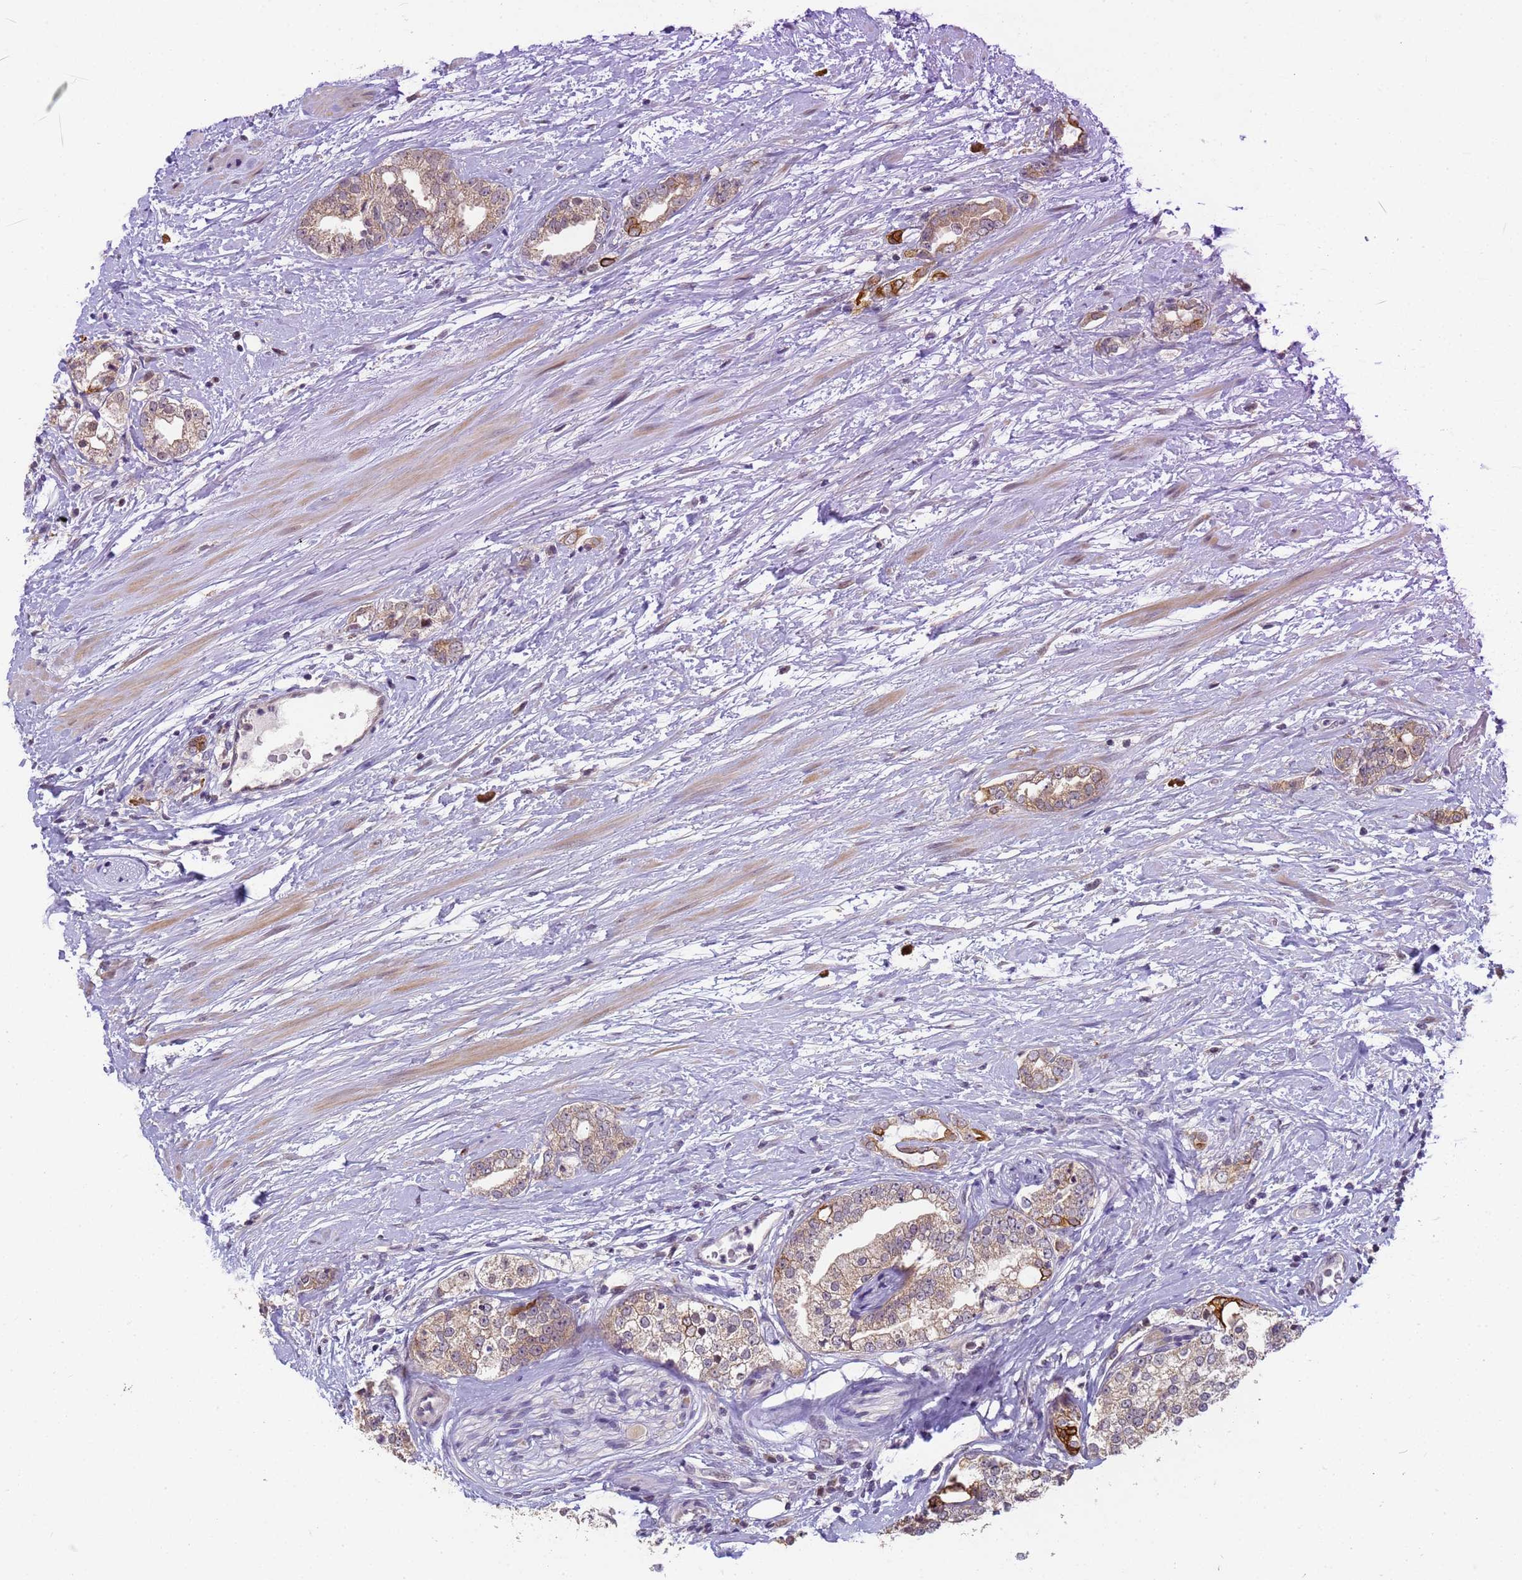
{"staining": {"intensity": "strong", "quantity": "<25%", "location": "cytoplasmic/membranous"}, "tissue": "prostate cancer", "cell_type": "Tumor cells", "image_type": "cancer", "snomed": [{"axis": "morphology", "description": "Adenocarcinoma, High grade"}, {"axis": "topography", "description": "Prostate"}], "caption": "Prostate cancer (high-grade adenocarcinoma) stained for a protein displays strong cytoplasmic/membranous positivity in tumor cells.", "gene": "VWA3A", "patient": {"sex": "male", "age": 64}}